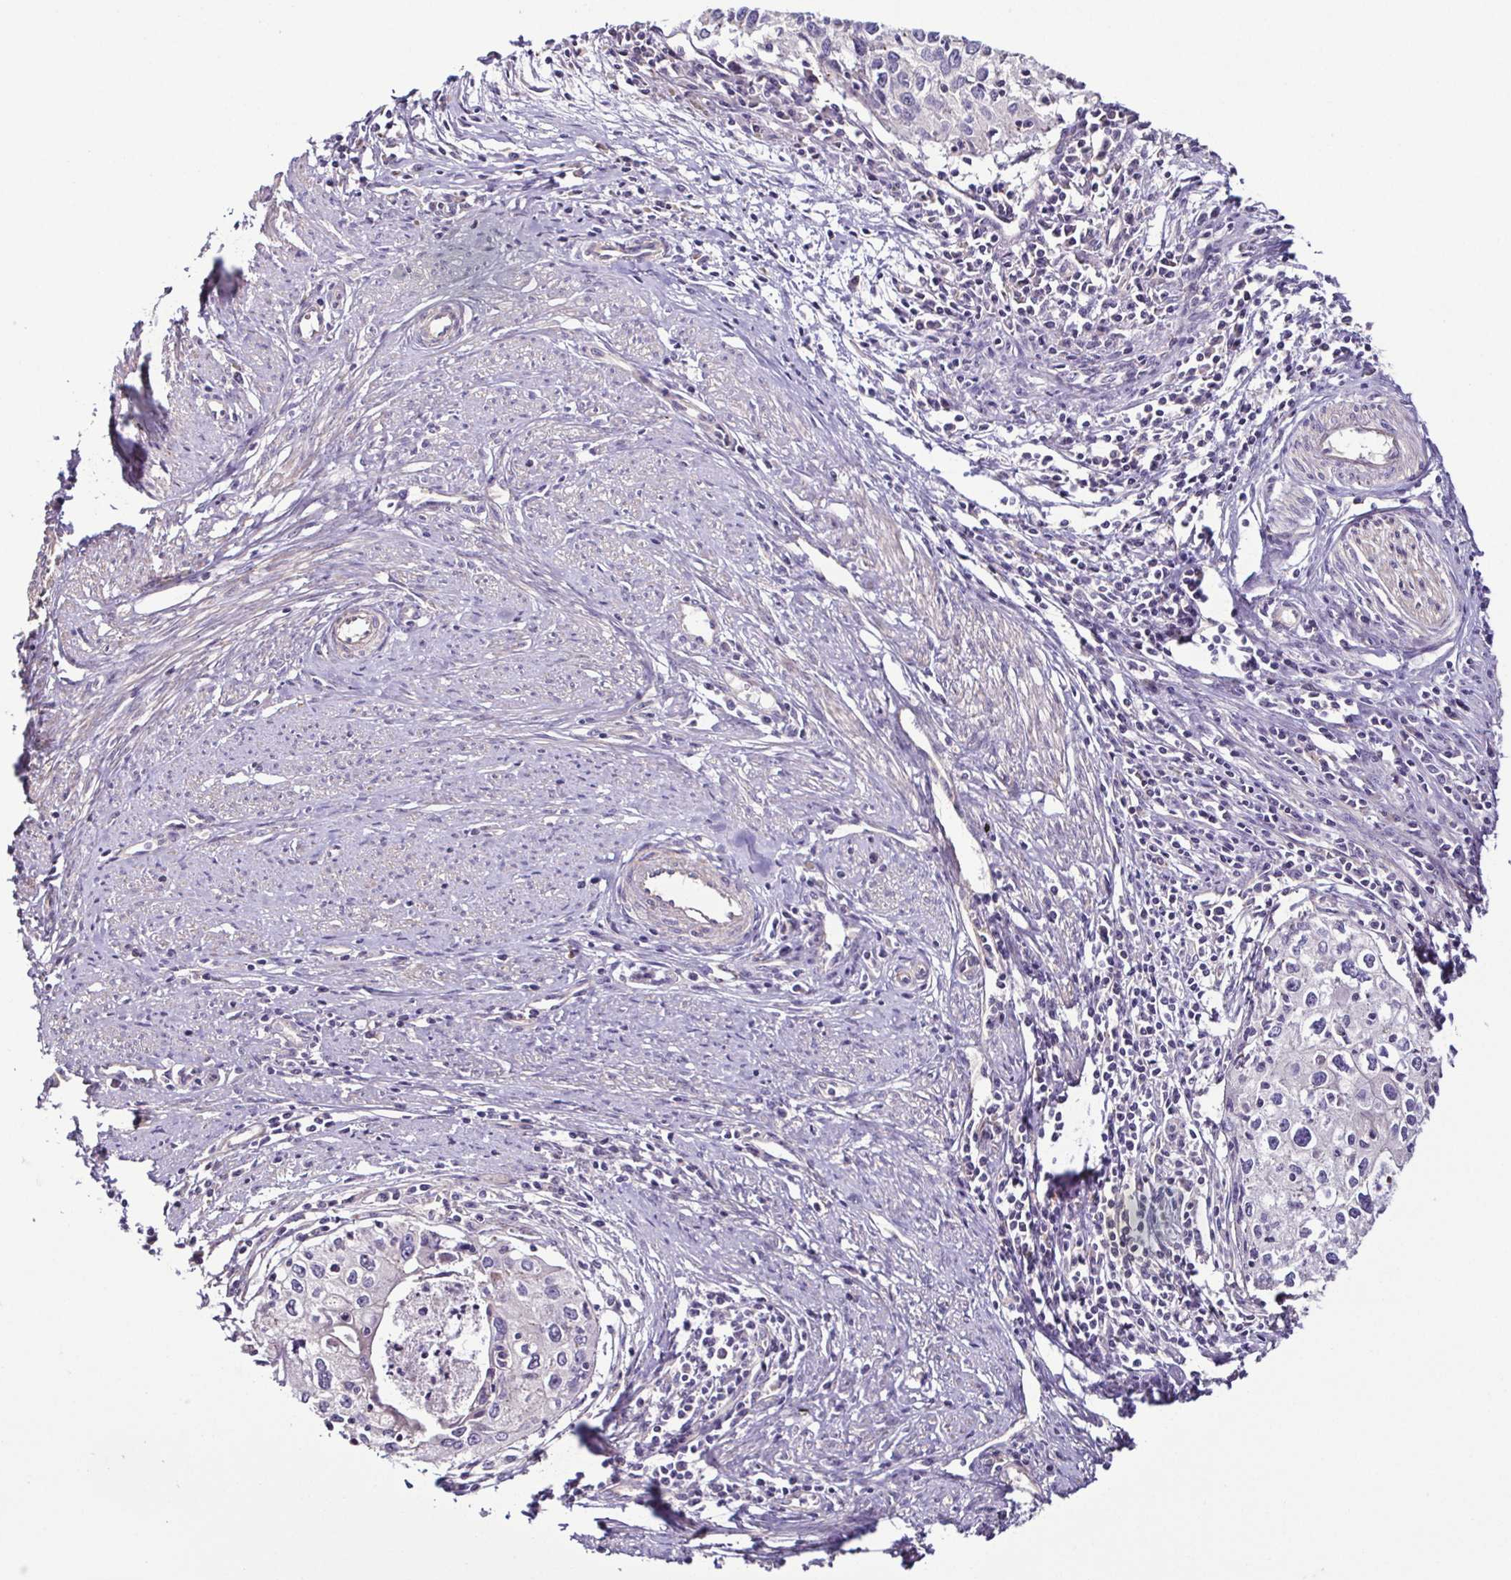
{"staining": {"intensity": "negative", "quantity": "none", "location": "none"}, "tissue": "cervical cancer", "cell_type": "Tumor cells", "image_type": "cancer", "snomed": [{"axis": "morphology", "description": "Squamous cell carcinoma, NOS"}, {"axis": "topography", "description": "Cervix"}], "caption": "Human squamous cell carcinoma (cervical) stained for a protein using IHC reveals no positivity in tumor cells.", "gene": "LMOD2", "patient": {"sex": "female", "age": 40}}